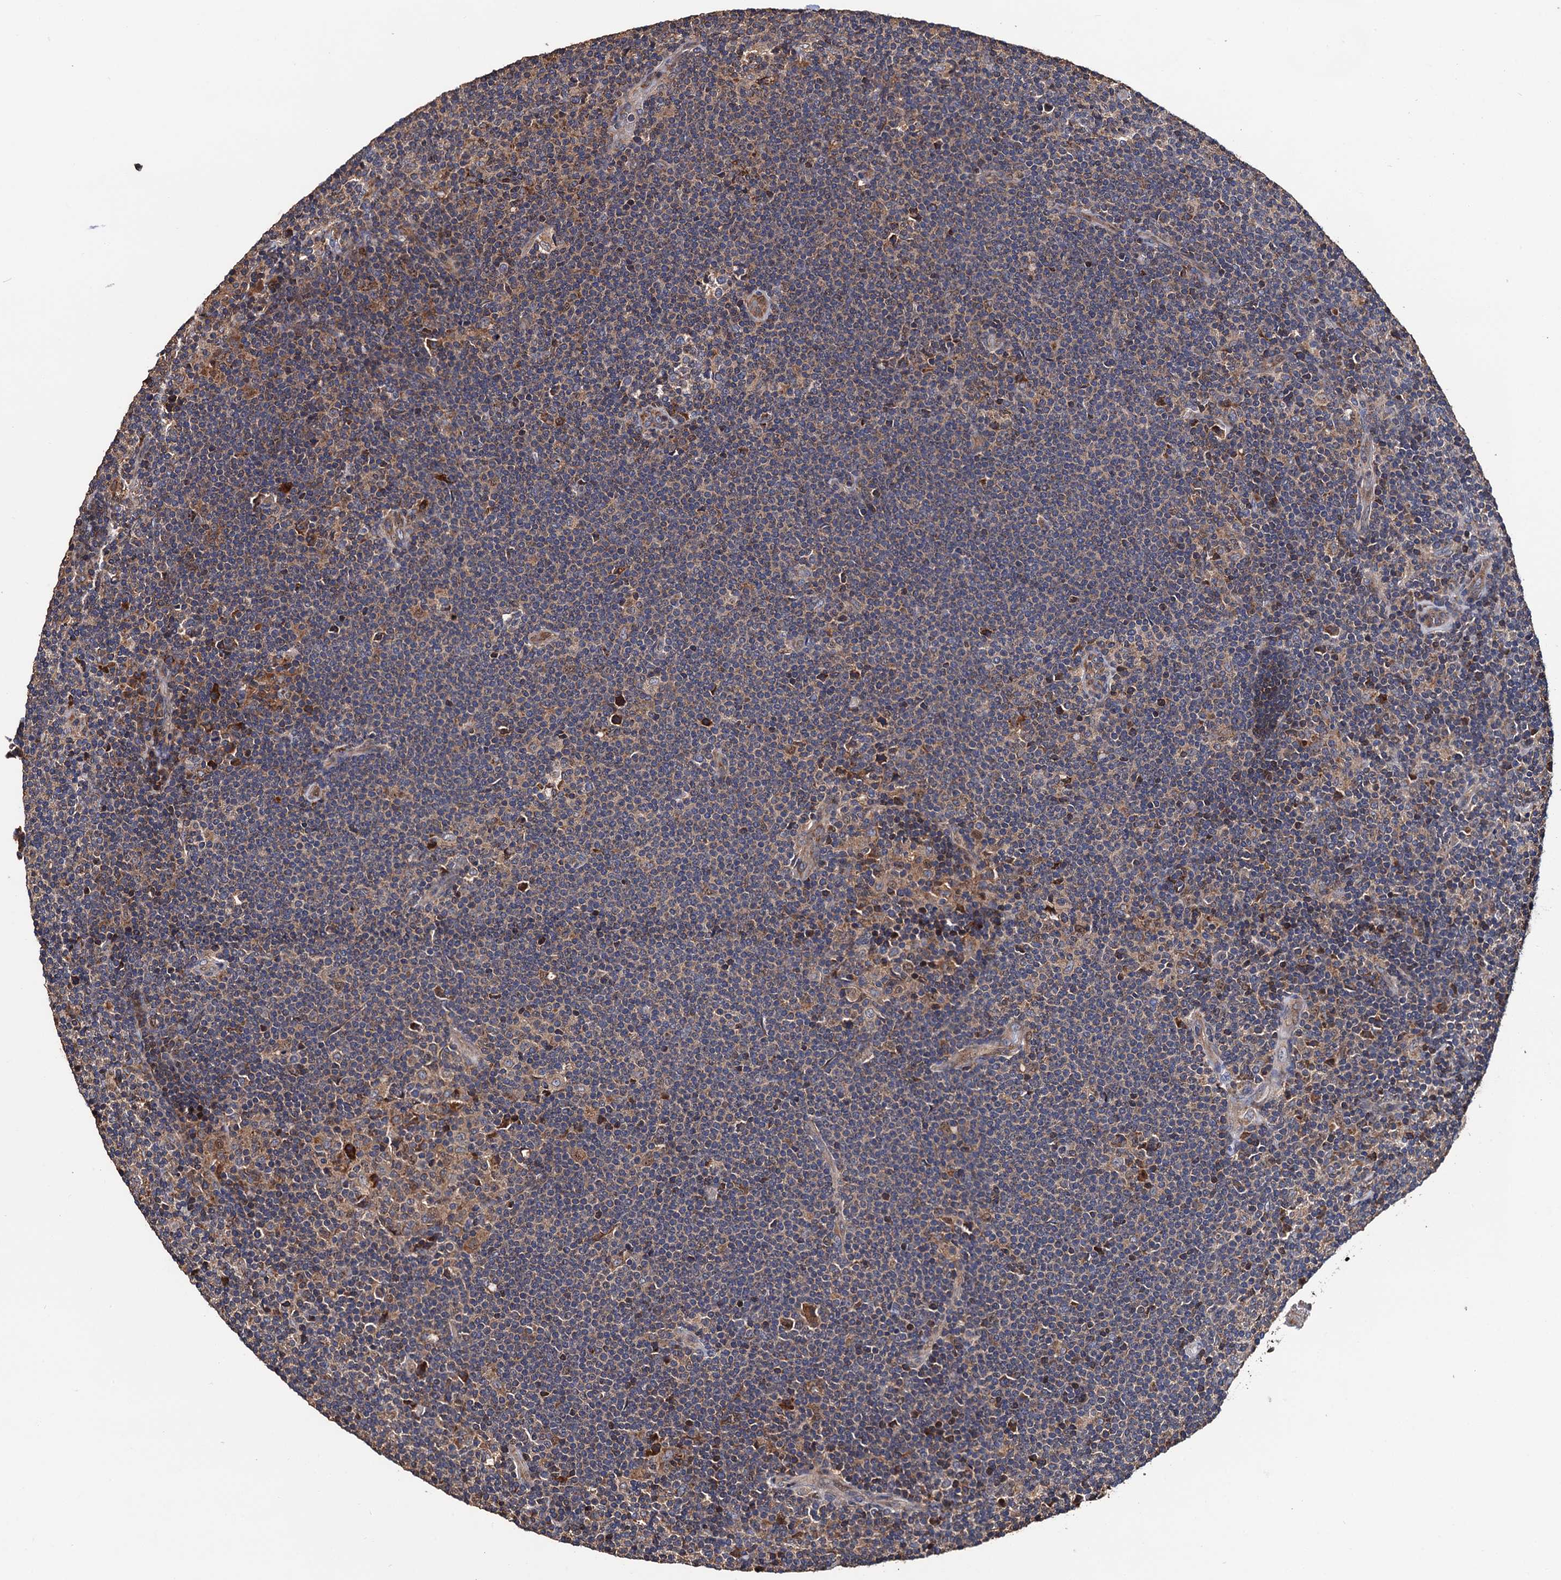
{"staining": {"intensity": "weak", "quantity": ">75%", "location": "cytoplasmic/membranous"}, "tissue": "lymphoma", "cell_type": "Tumor cells", "image_type": "cancer", "snomed": [{"axis": "morphology", "description": "Hodgkin's disease, NOS"}, {"axis": "topography", "description": "Lymph node"}], "caption": "About >75% of tumor cells in human lymphoma display weak cytoplasmic/membranous protein expression as visualized by brown immunohistochemical staining.", "gene": "RGS11", "patient": {"sex": "female", "age": 57}}